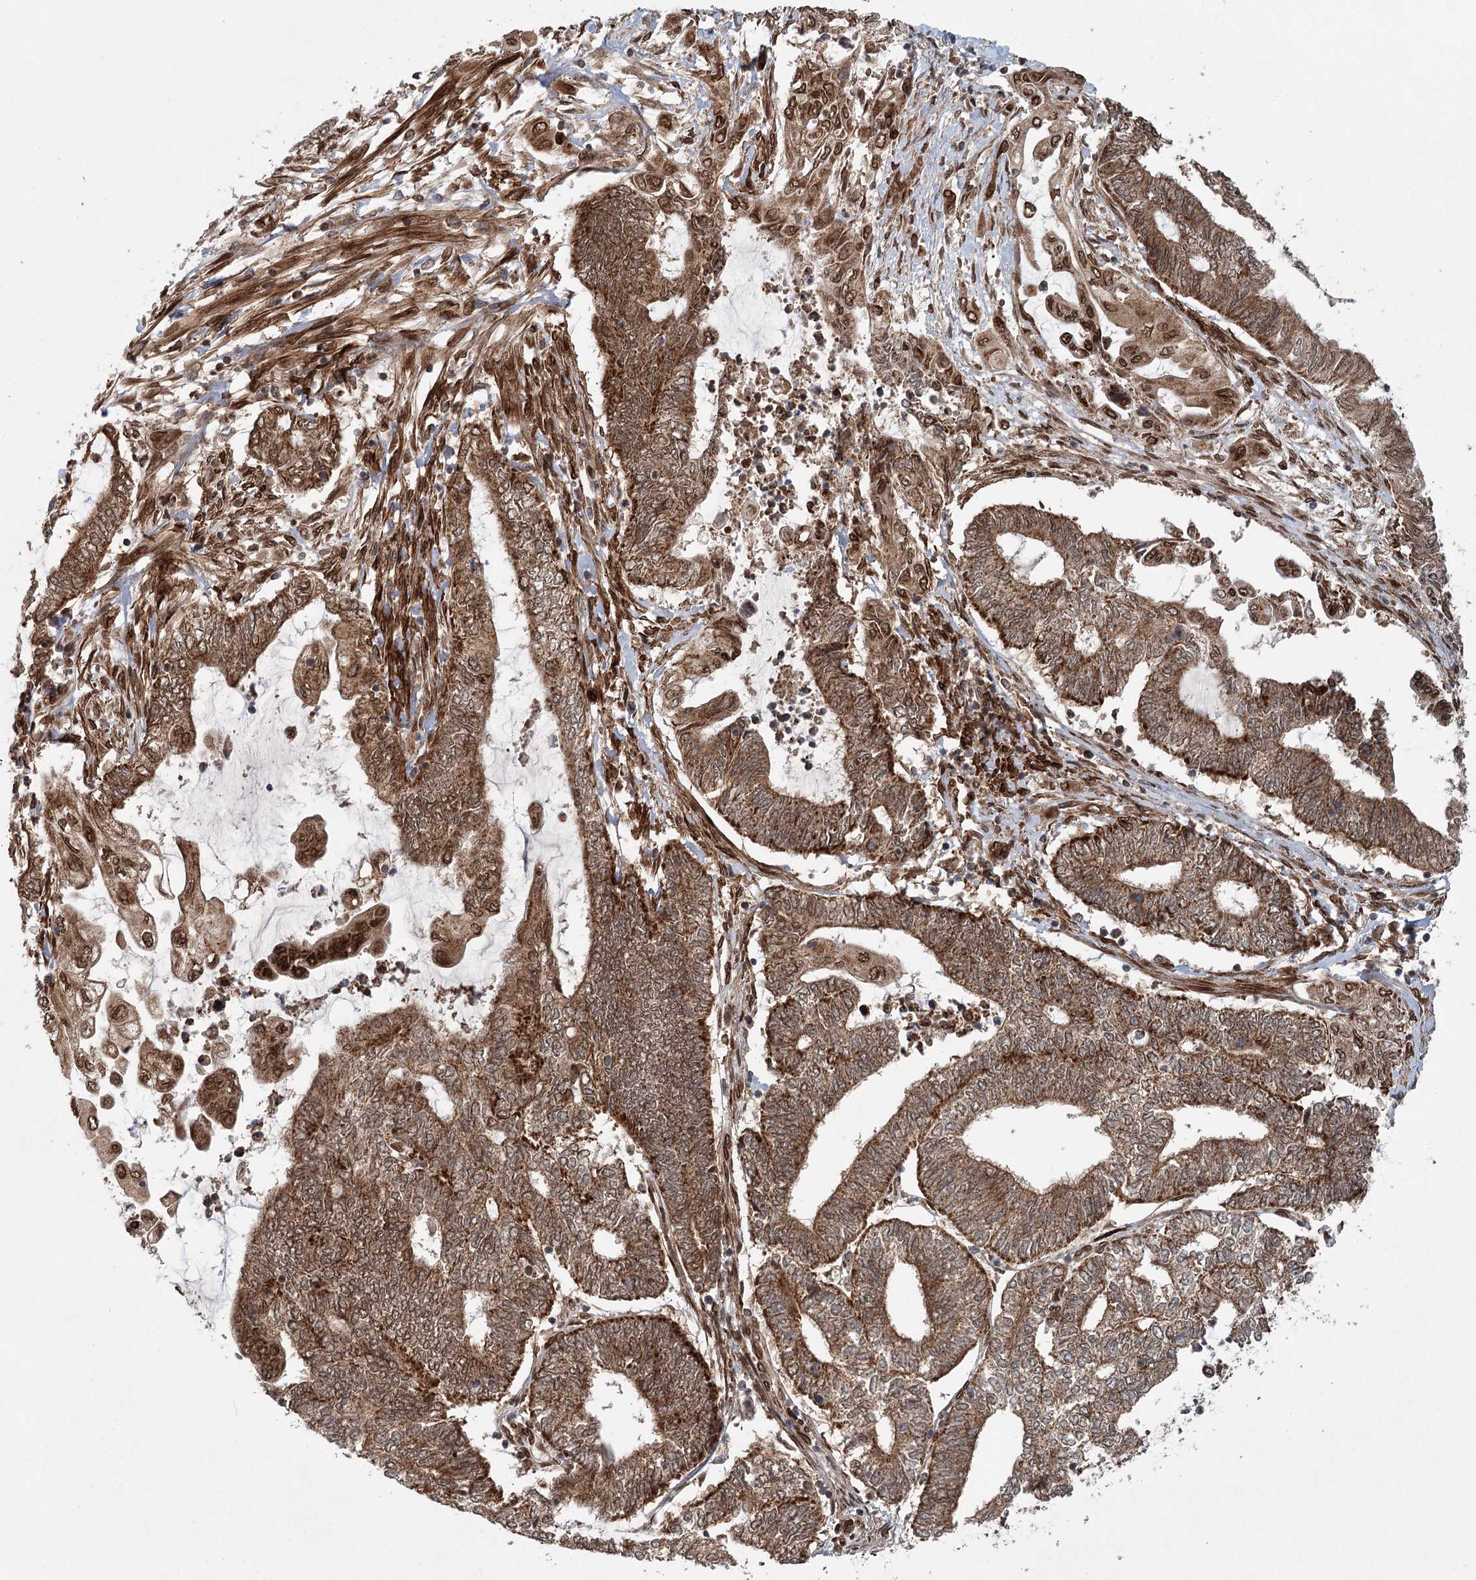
{"staining": {"intensity": "moderate", "quantity": ">75%", "location": "cytoplasmic/membranous"}, "tissue": "endometrial cancer", "cell_type": "Tumor cells", "image_type": "cancer", "snomed": [{"axis": "morphology", "description": "Adenocarcinoma, NOS"}, {"axis": "topography", "description": "Uterus"}, {"axis": "topography", "description": "Endometrium"}], "caption": "A histopathology image of human endometrial adenocarcinoma stained for a protein displays moderate cytoplasmic/membranous brown staining in tumor cells.", "gene": "BCKDHA", "patient": {"sex": "female", "age": 70}}